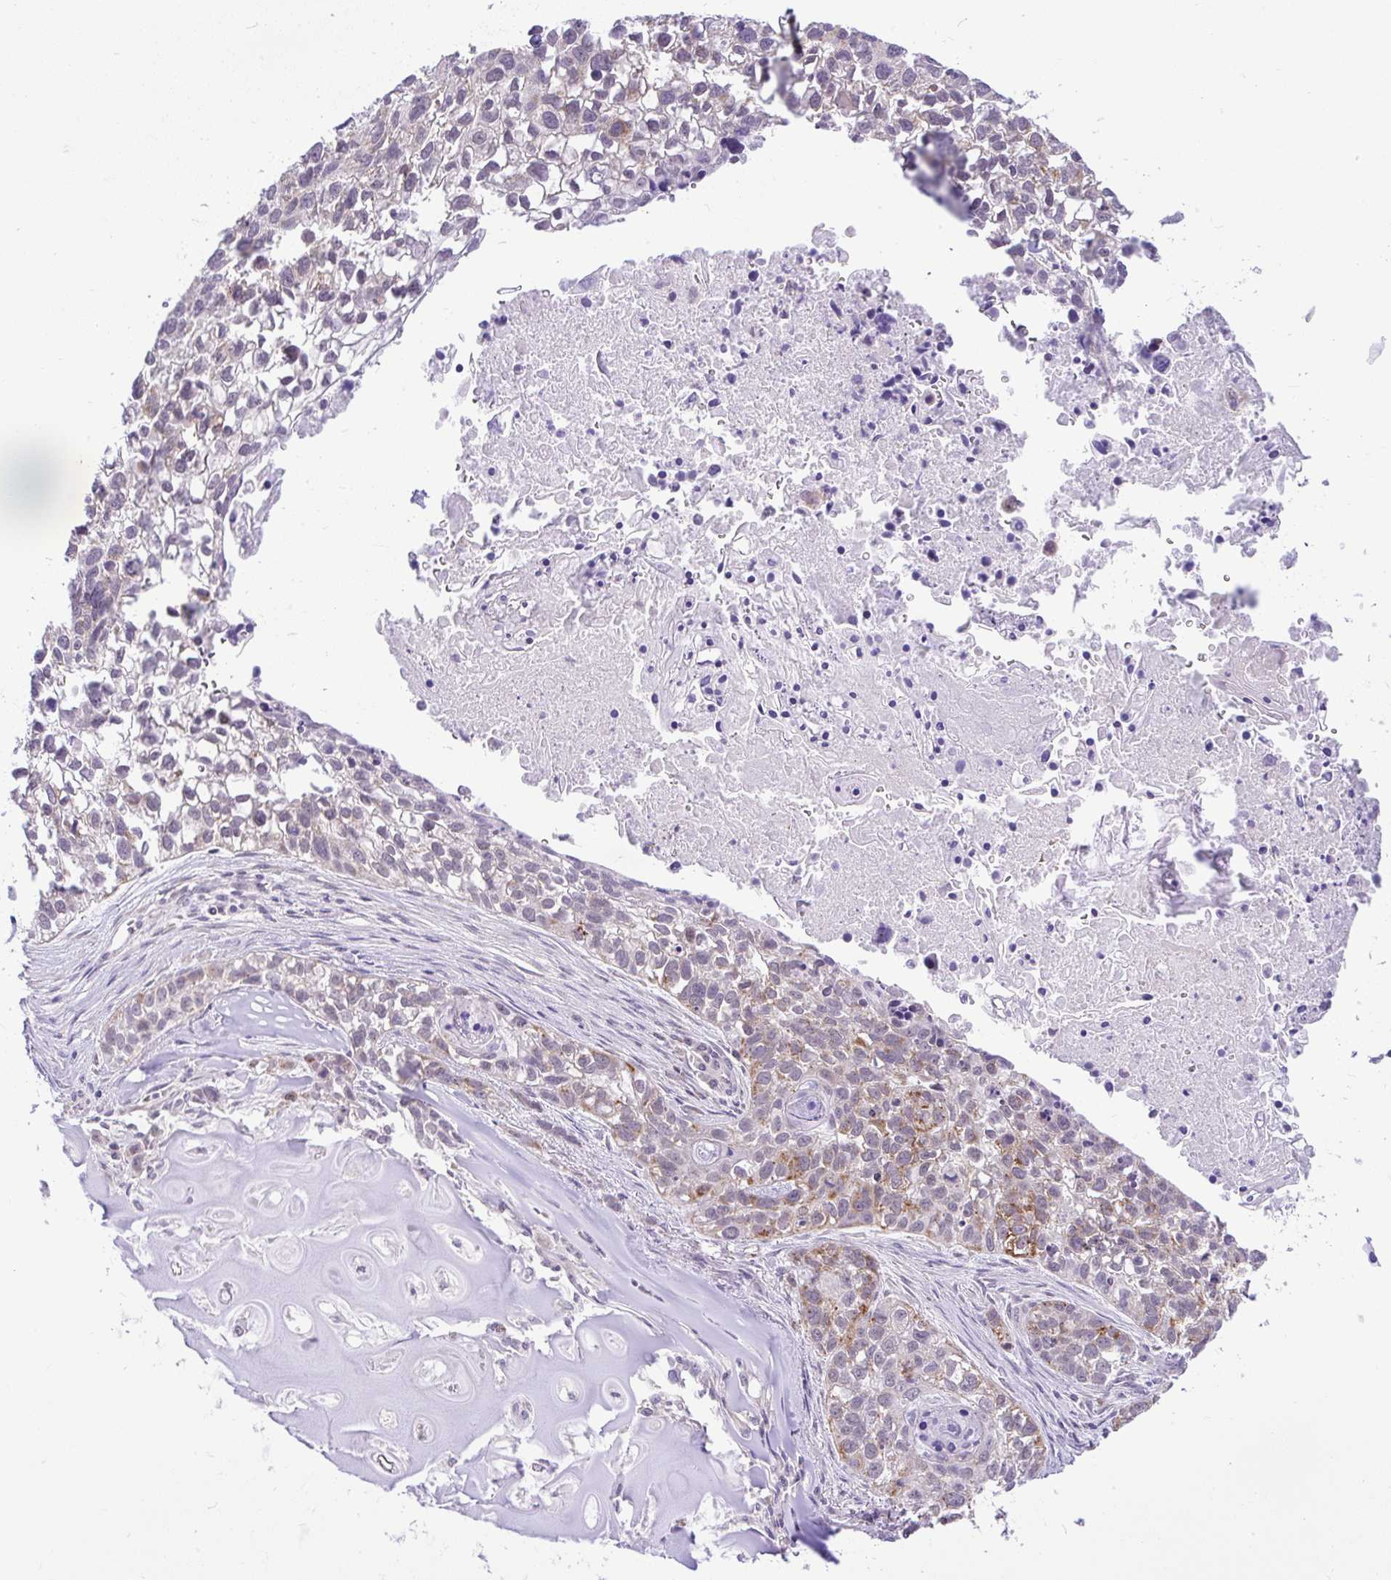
{"staining": {"intensity": "moderate", "quantity": "<25%", "location": "cytoplasmic/membranous"}, "tissue": "lung cancer", "cell_type": "Tumor cells", "image_type": "cancer", "snomed": [{"axis": "morphology", "description": "Squamous cell carcinoma, NOS"}, {"axis": "topography", "description": "Lung"}], "caption": "The histopathology image demonstrates immunohistochemical staining of lung cancer (squamous cell carcinoma). There is moderate cytoplasmic/membranous expression is seen in about <25% of tumor cells.", "gene": "PYCR2", "patient": {"sex": "male", "age": 74}}